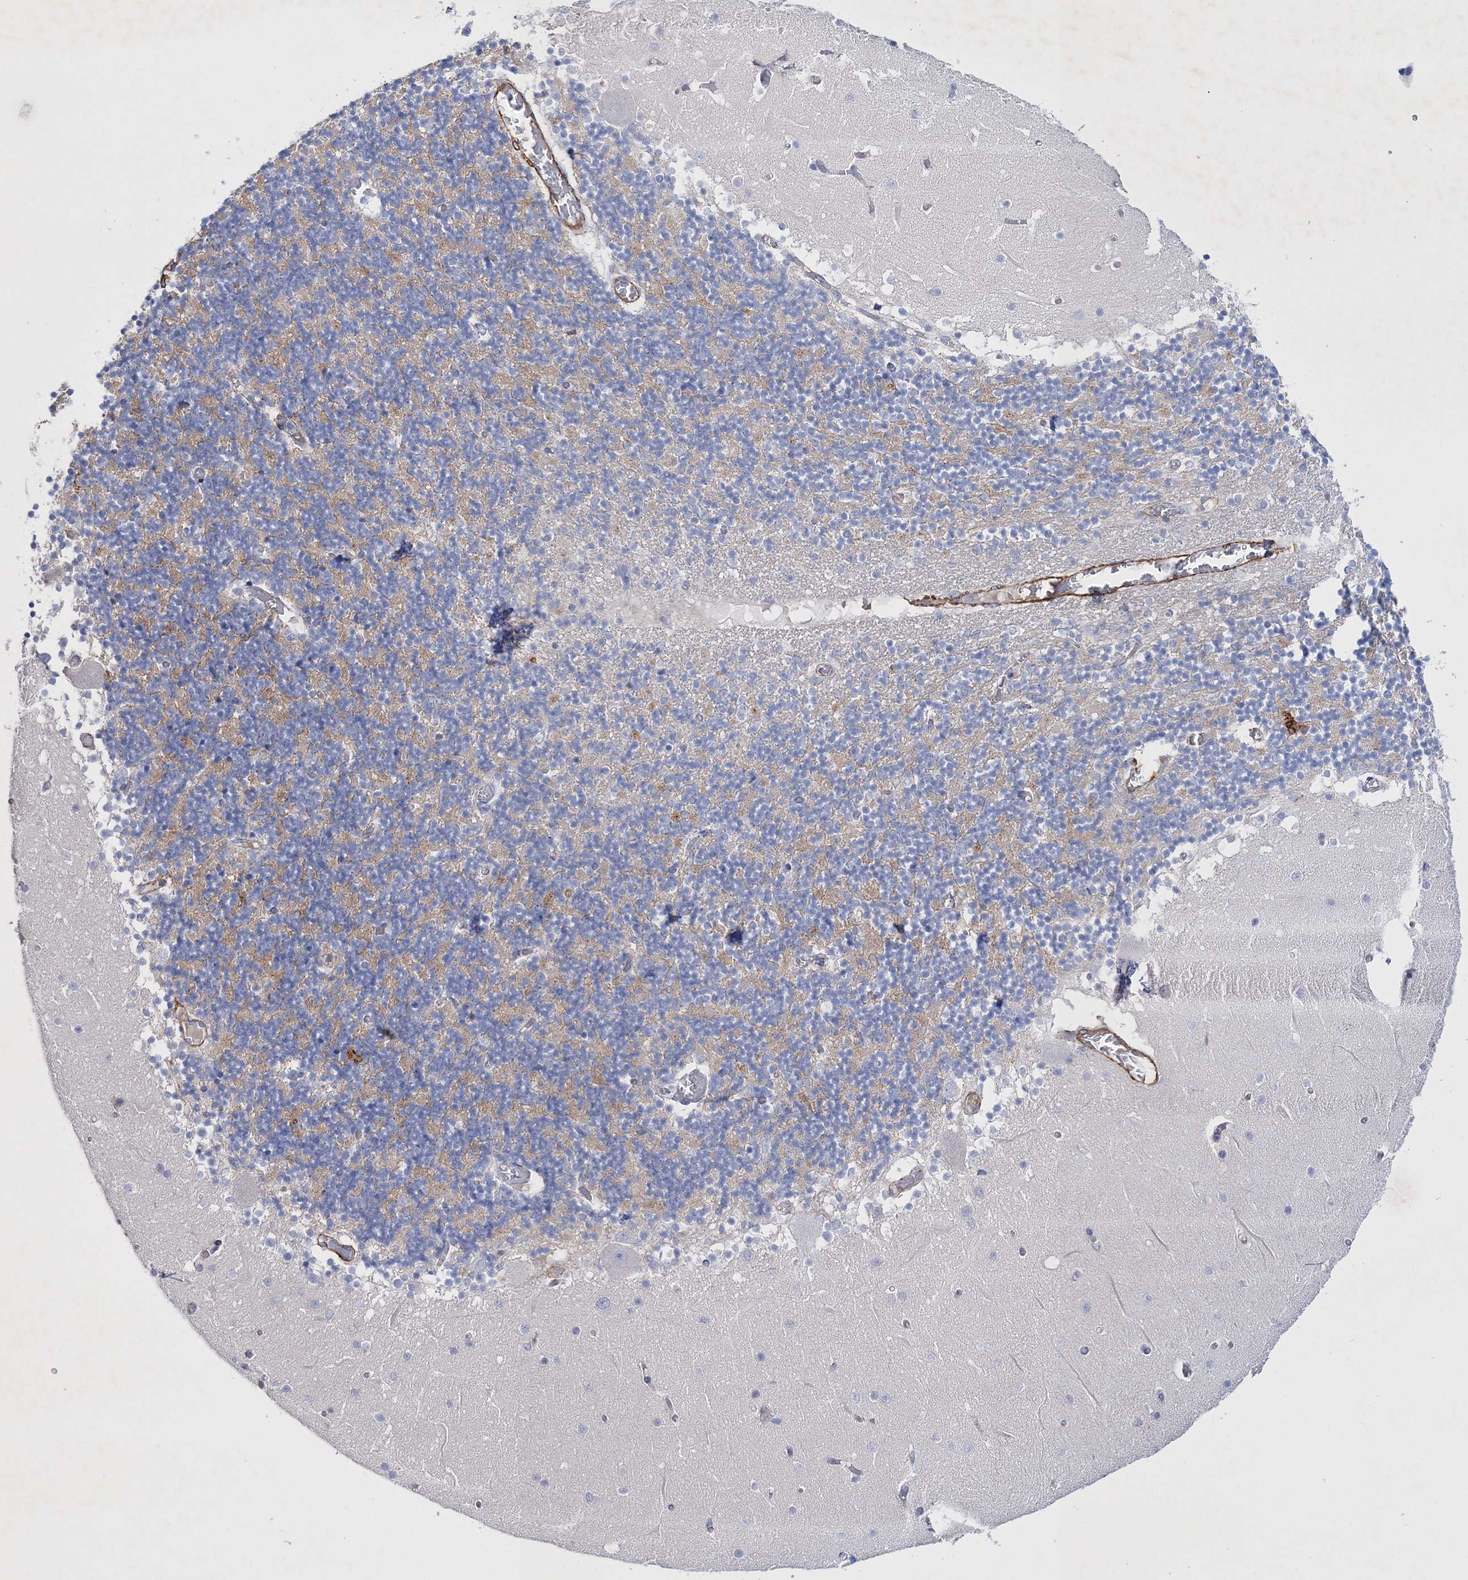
{"staining": {"intensity": "moderate", "quantity": "<25%", "location": "cytoplasmic/membranous"}, "tissue": "cerebellum", "cell_type": "Cells in granular layer", "image_type": "normal", "snomed": [{"axis": "morphology", "description": "Normal tissue, NOS"}, {"axis": "topography", "description": "Cerebellum"}], "caption": "Protein staining of normal cerebellum exhibits moderate cytoplasmic/membranous staining in approximately <25% of cells in granular layer. (DAB = brown stain, brightfield microscopy at high magnification).", "gene": "RTN2", "patient": {"sex": "female", "age": 28}}